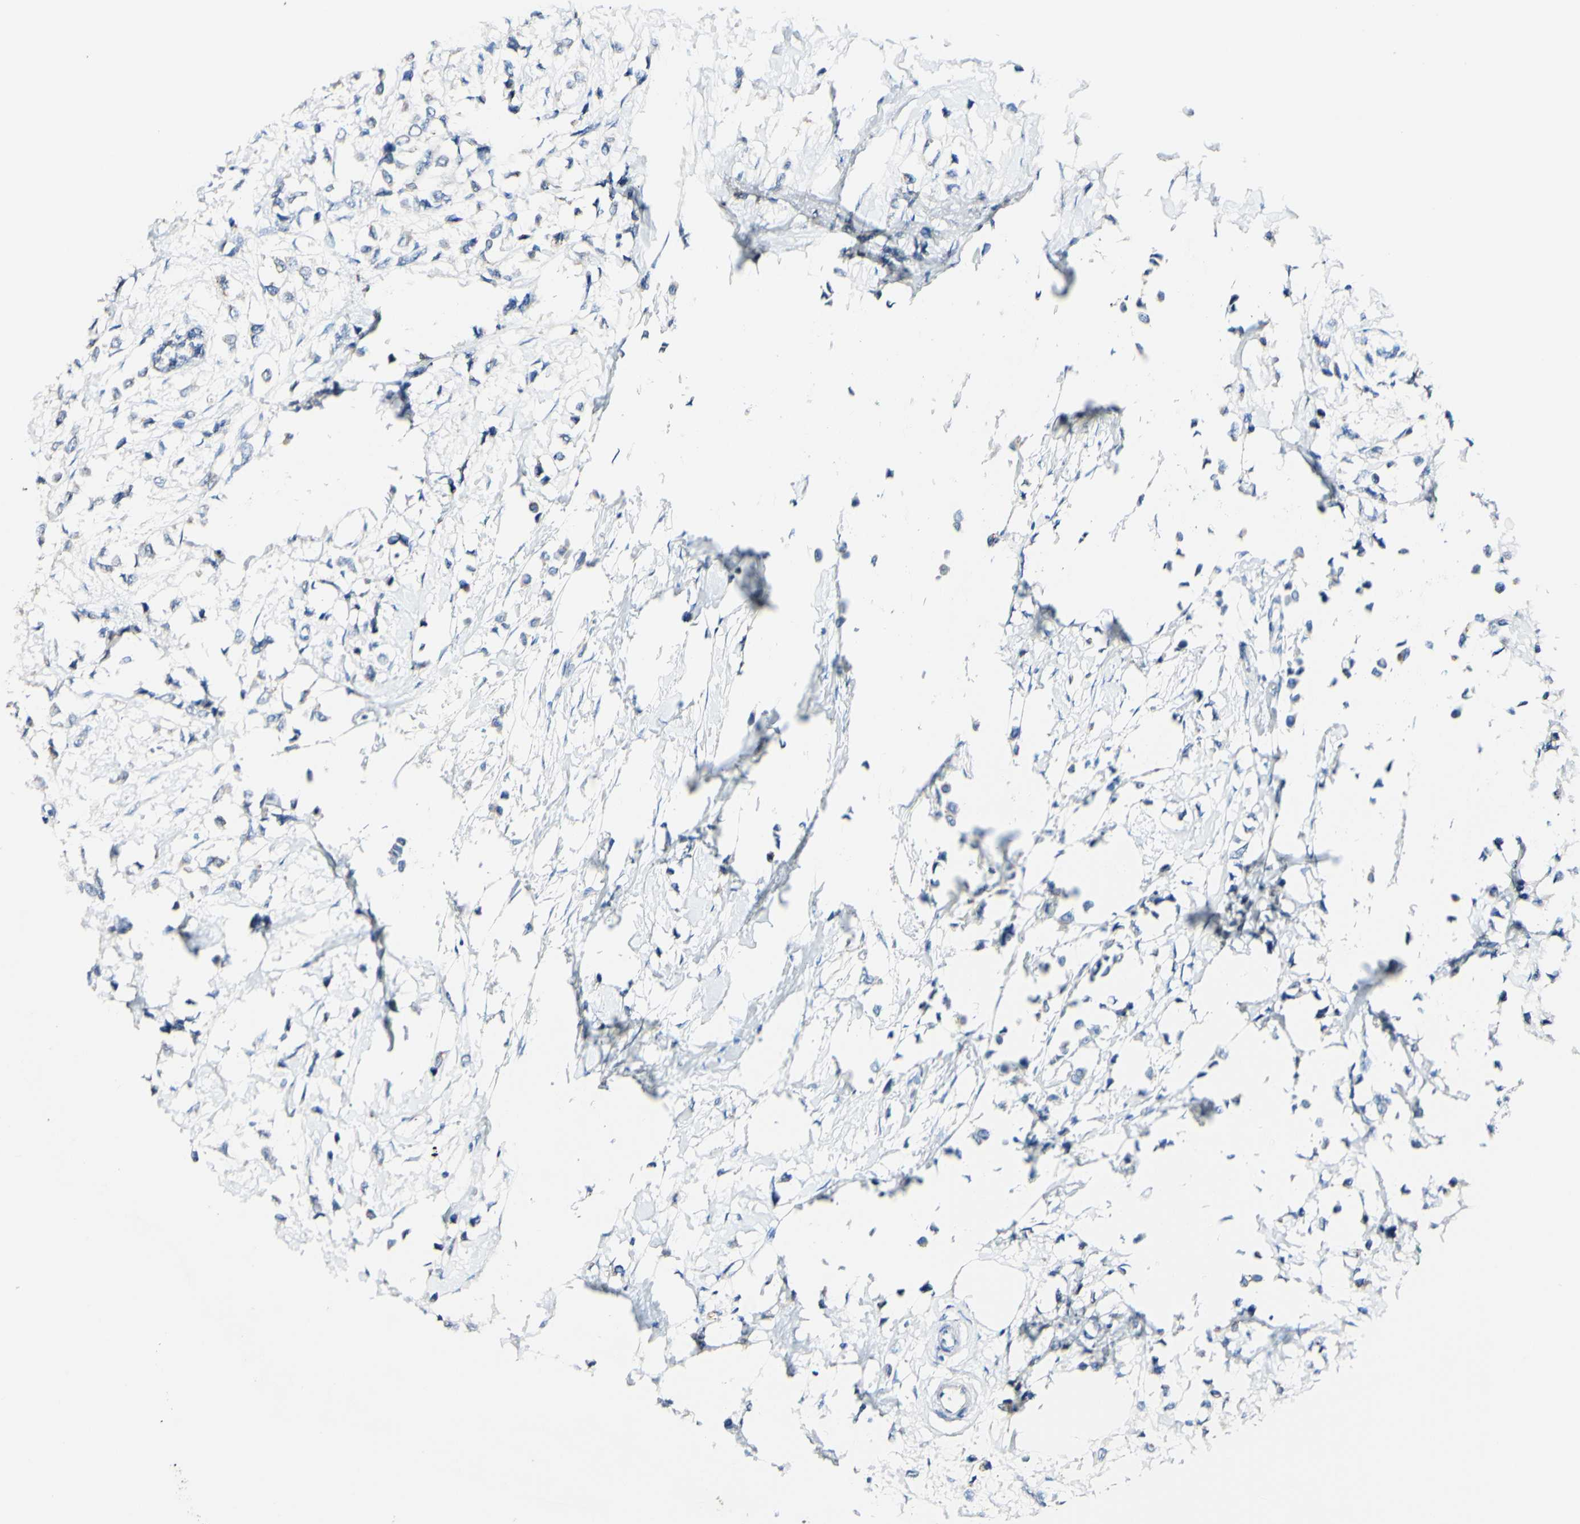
{"staining": {"intensity": "negative", "quantity": "none", "location": "none"}, "tissue": "breast cancer", "cell_type": "Tumor cells", "image_type": "cancer", "snomed": [{"axis": "morphology", "description": "Lobular carcinoma"}, {"axis": "topography", "description": "Breast"}], "caption": "A photomicrograph of breast cancer stained for a protein demonstrates no brown staining in tumor cells.", "gene": "DSC2", "patient": {"sex": "female", "age": 51}}